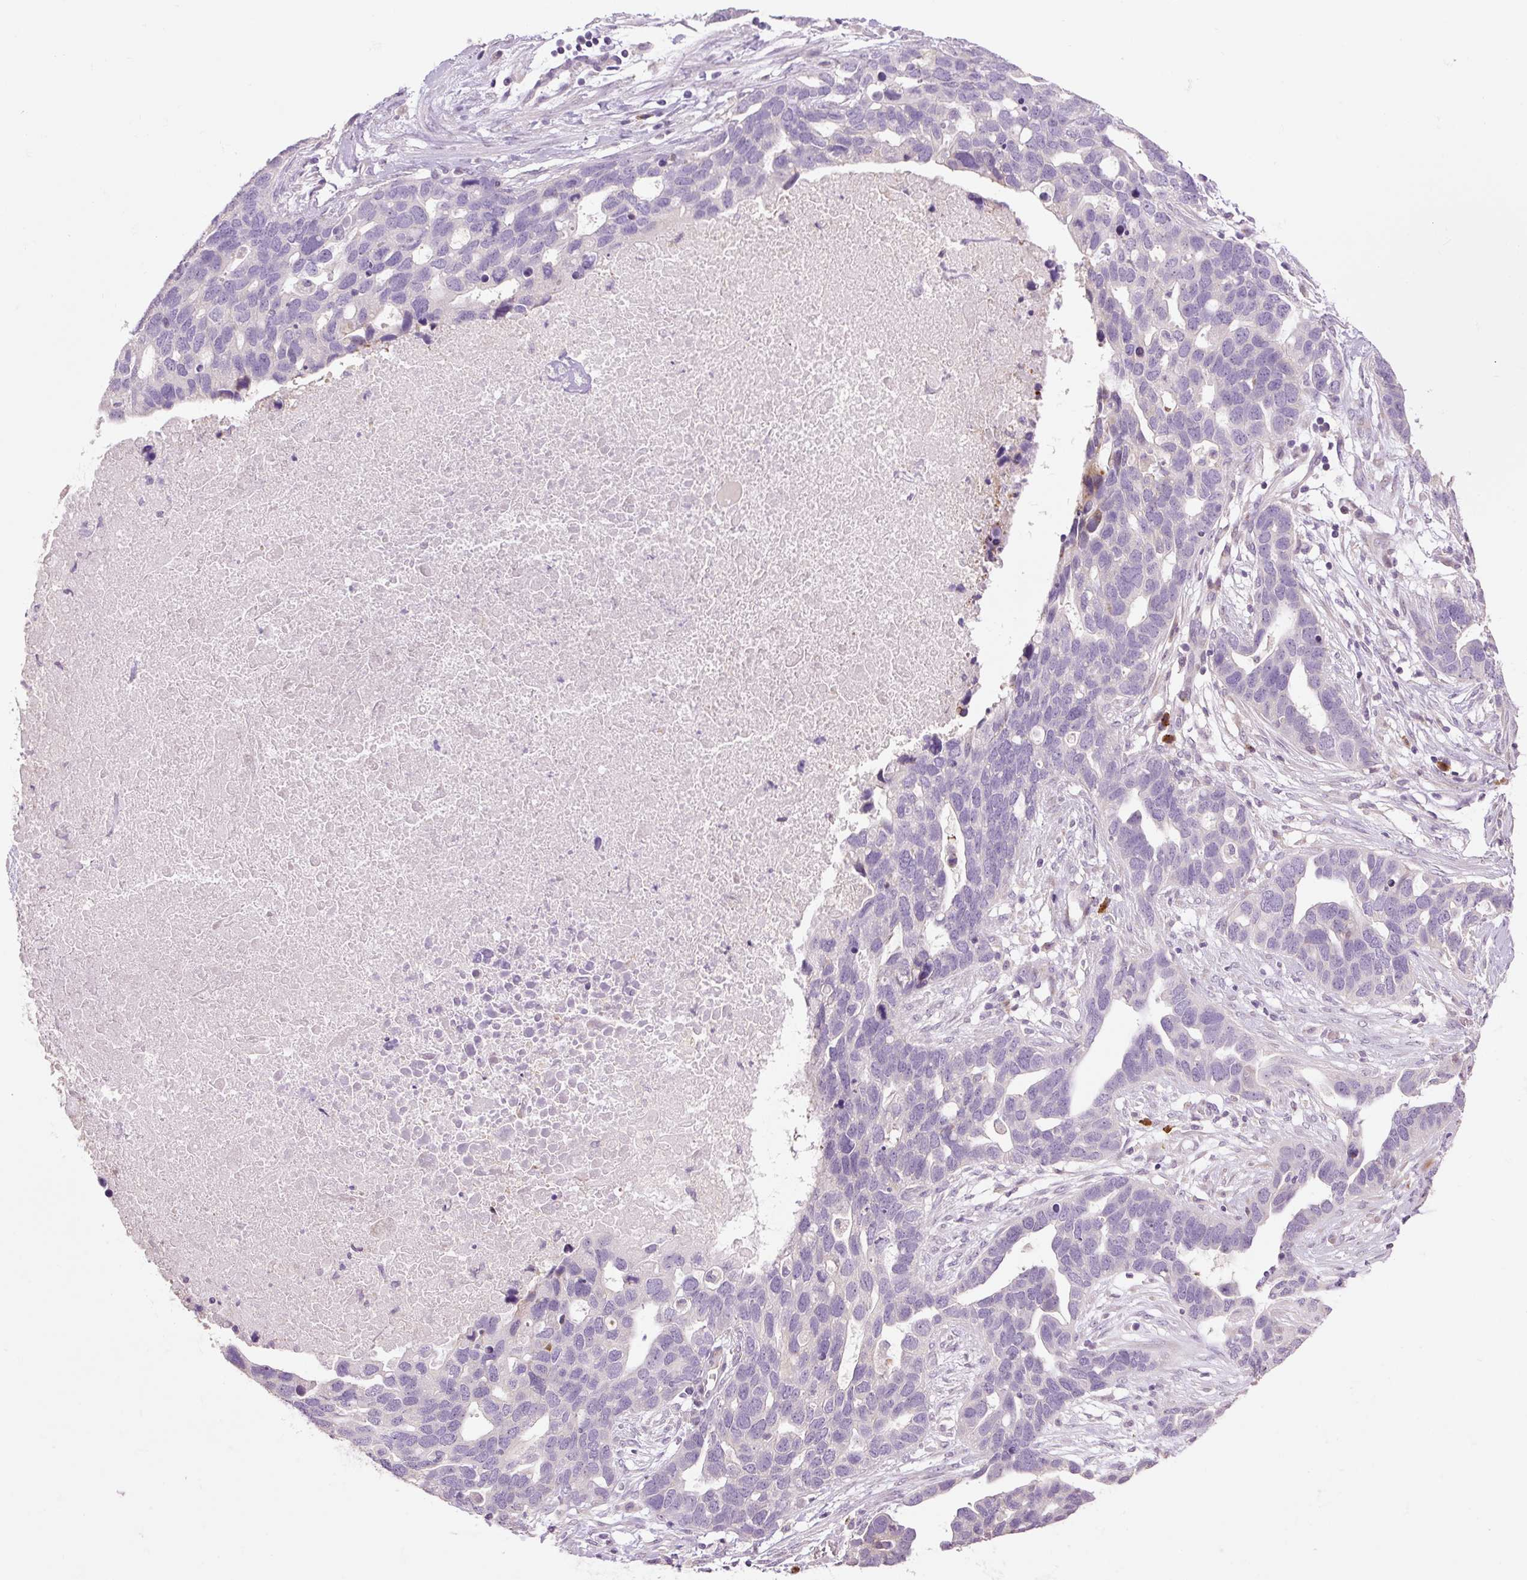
{"staining": {"intensity": "negative", "quantity": "none", "location": "none"}, "tissue": "ovarian cancer", "cell_type": "Tumor cells", "image_type": "cancer", "snomed": [{"axis": "morphology", "description": "Cystadenocarcinoma, serous, NOS"}, {"axis": "topography", "description": "Ovary"}], "caption": "The micrograph reveals no significant staining in tumor cells of serous cystadenocarcinoma (ovarian).", "gene": "HAX1", "patient": {"sex": "female", "age": 54}}